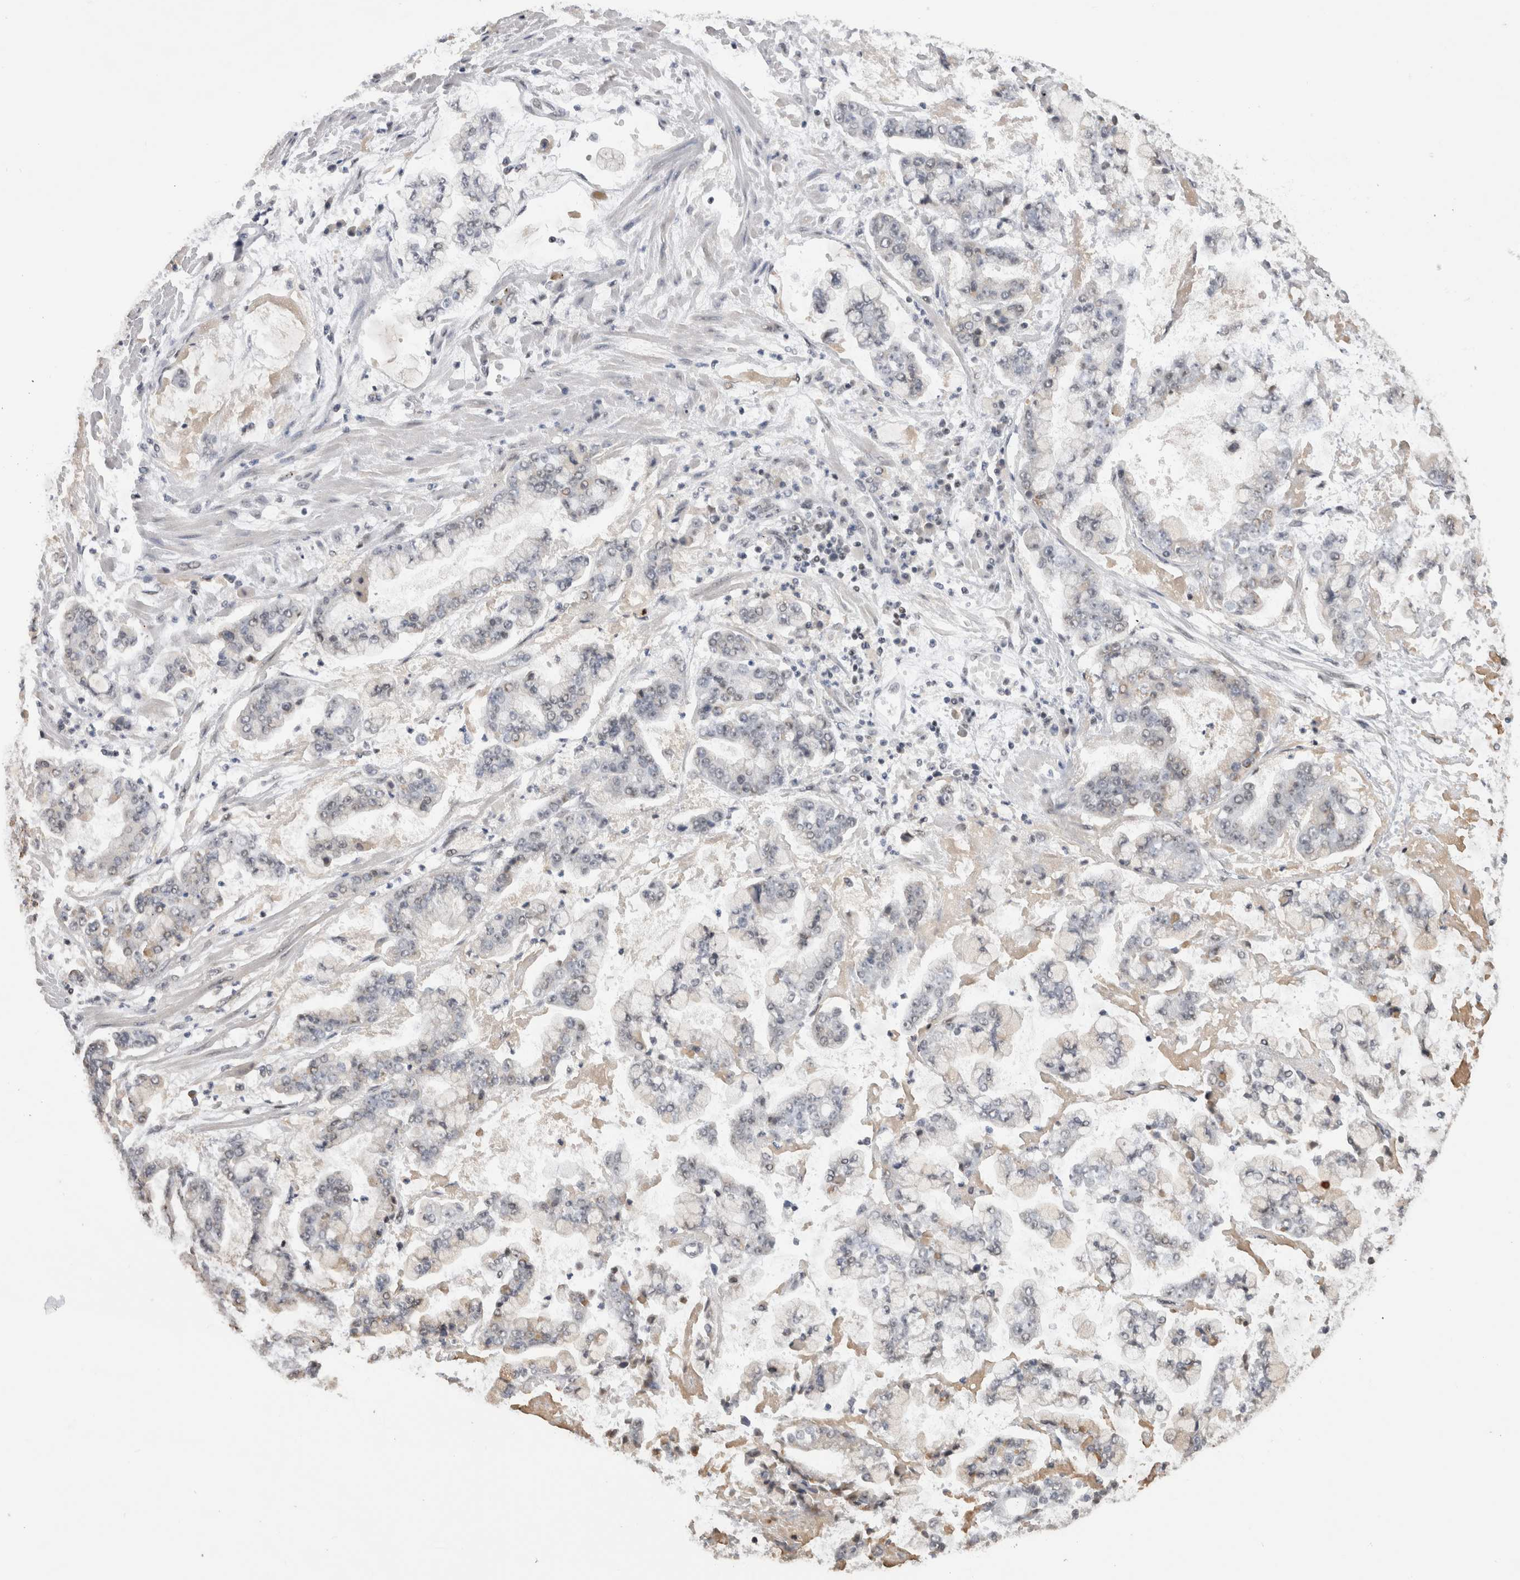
{"staining": {"intensity": "negative", "quantity": "none", "location": "none"}, "tissue": "stomach cancer", "cell_type": "Tumor cells", "image_type": "cancer", "snomed": [{"axis": "morphology", "description": "Adenocarcinoma, NOS"}, {"axis": "topography", "description": "Stomach"}], "caption": "The image demonstrates no staining of tumor cells in stomach cancer.", "gene": "DAXX", "patient": {"sex": "male", "age": 76}}